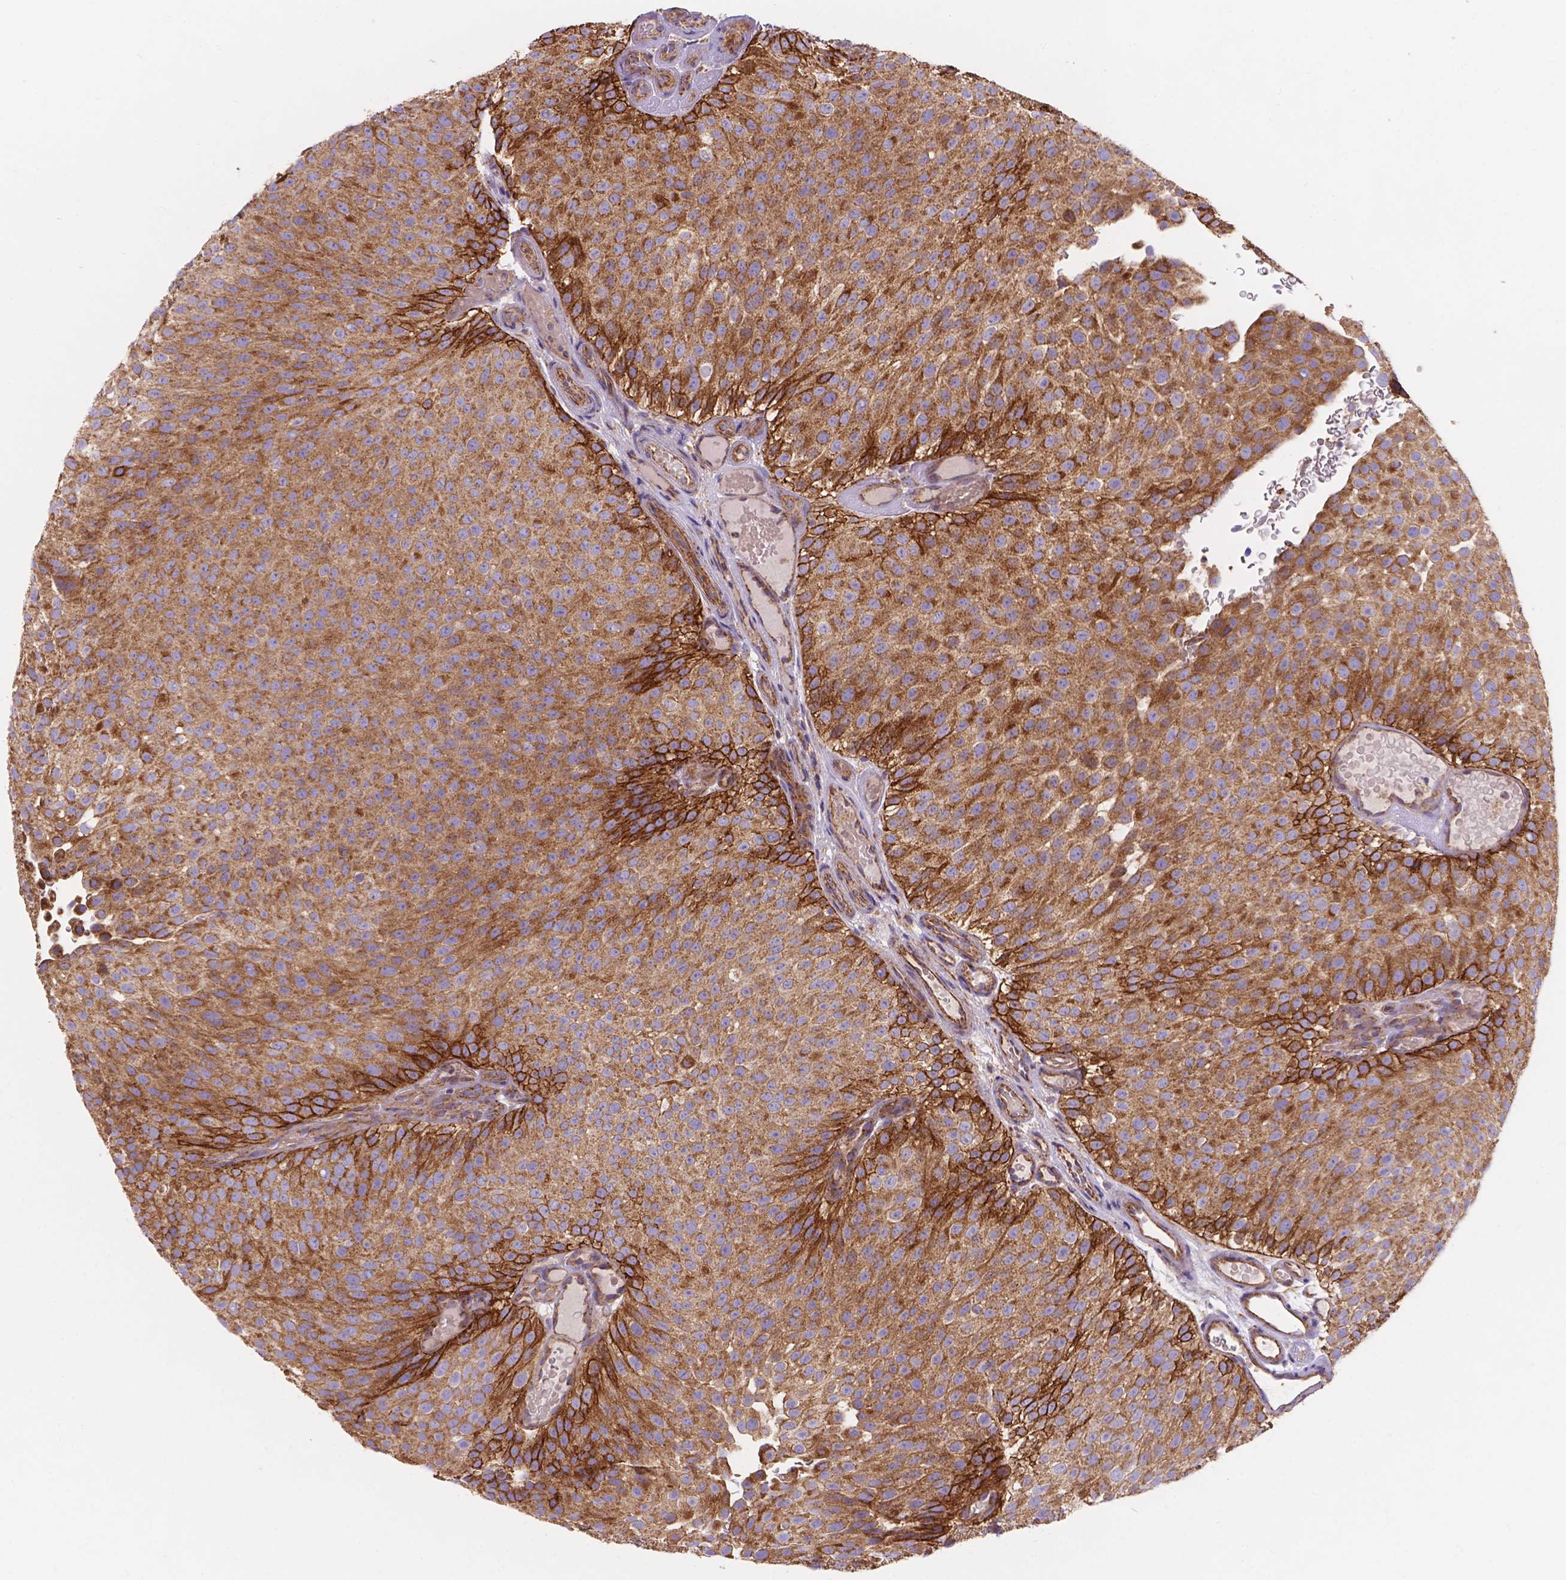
{"staining": {"intensity": "moderate", "quantity": ">75%", "location": "cytoplasmic/membranous"}, "tissue": "urothelial cancer", "cell_type": "Tumor cells", "image_type": "cancer", "snomed": [{"axis": "morphology", "description": "Urothelial carcinoma, Low grade"}, {"axis": "topography", "description": "Urinary bladder"}], "caption": "The histopathology image displays a brown stain indicating the presence of a protein in the cytoplasmic/membranous of tumor cells in urothelial carcinoma (low-grade).", "gene": "AK3", "patient": {"sex": "male", "age": 78}}